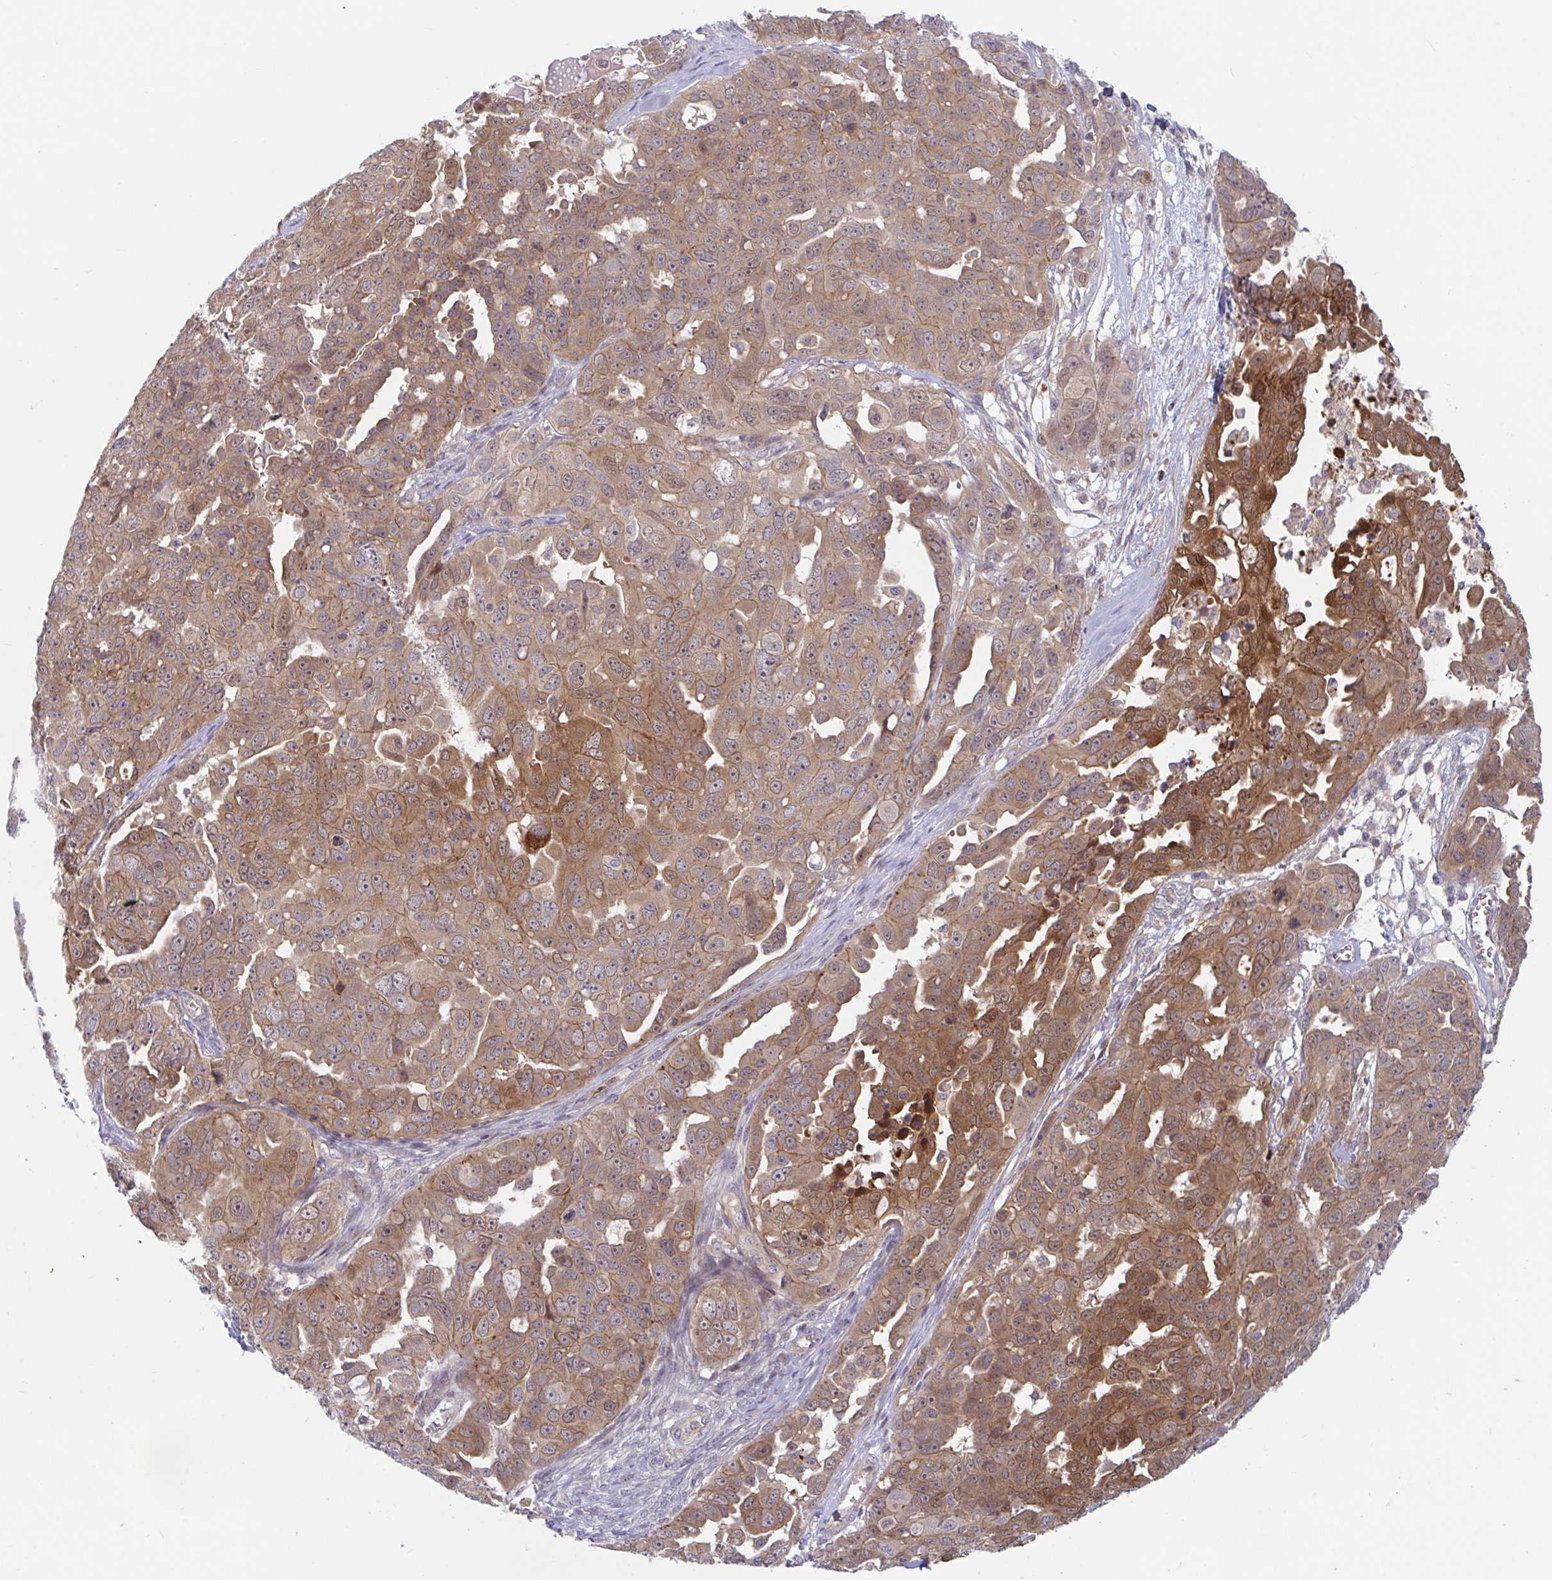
{"staining": {"intensity": "moderate", "quantity": ">75%", "location": "cytoplasmic/membranous,nuclear"}, "tissue": "ovarian cancer", "cell_type": "Tumor cells", "image_type": "cancer", "snomed": [{"axis": "morphology", "description": "Carcinoma, endometroid"}, {"axis": "topography", "description": "Ovary"}], "caption": "A brown stain labels moderate cytoplasmic/membranous and nuclear staining of a protein in human ovarian cancer tumor cells.", "gene": "LMNTD2", "patient": {"sex": "female", "age": 70}}